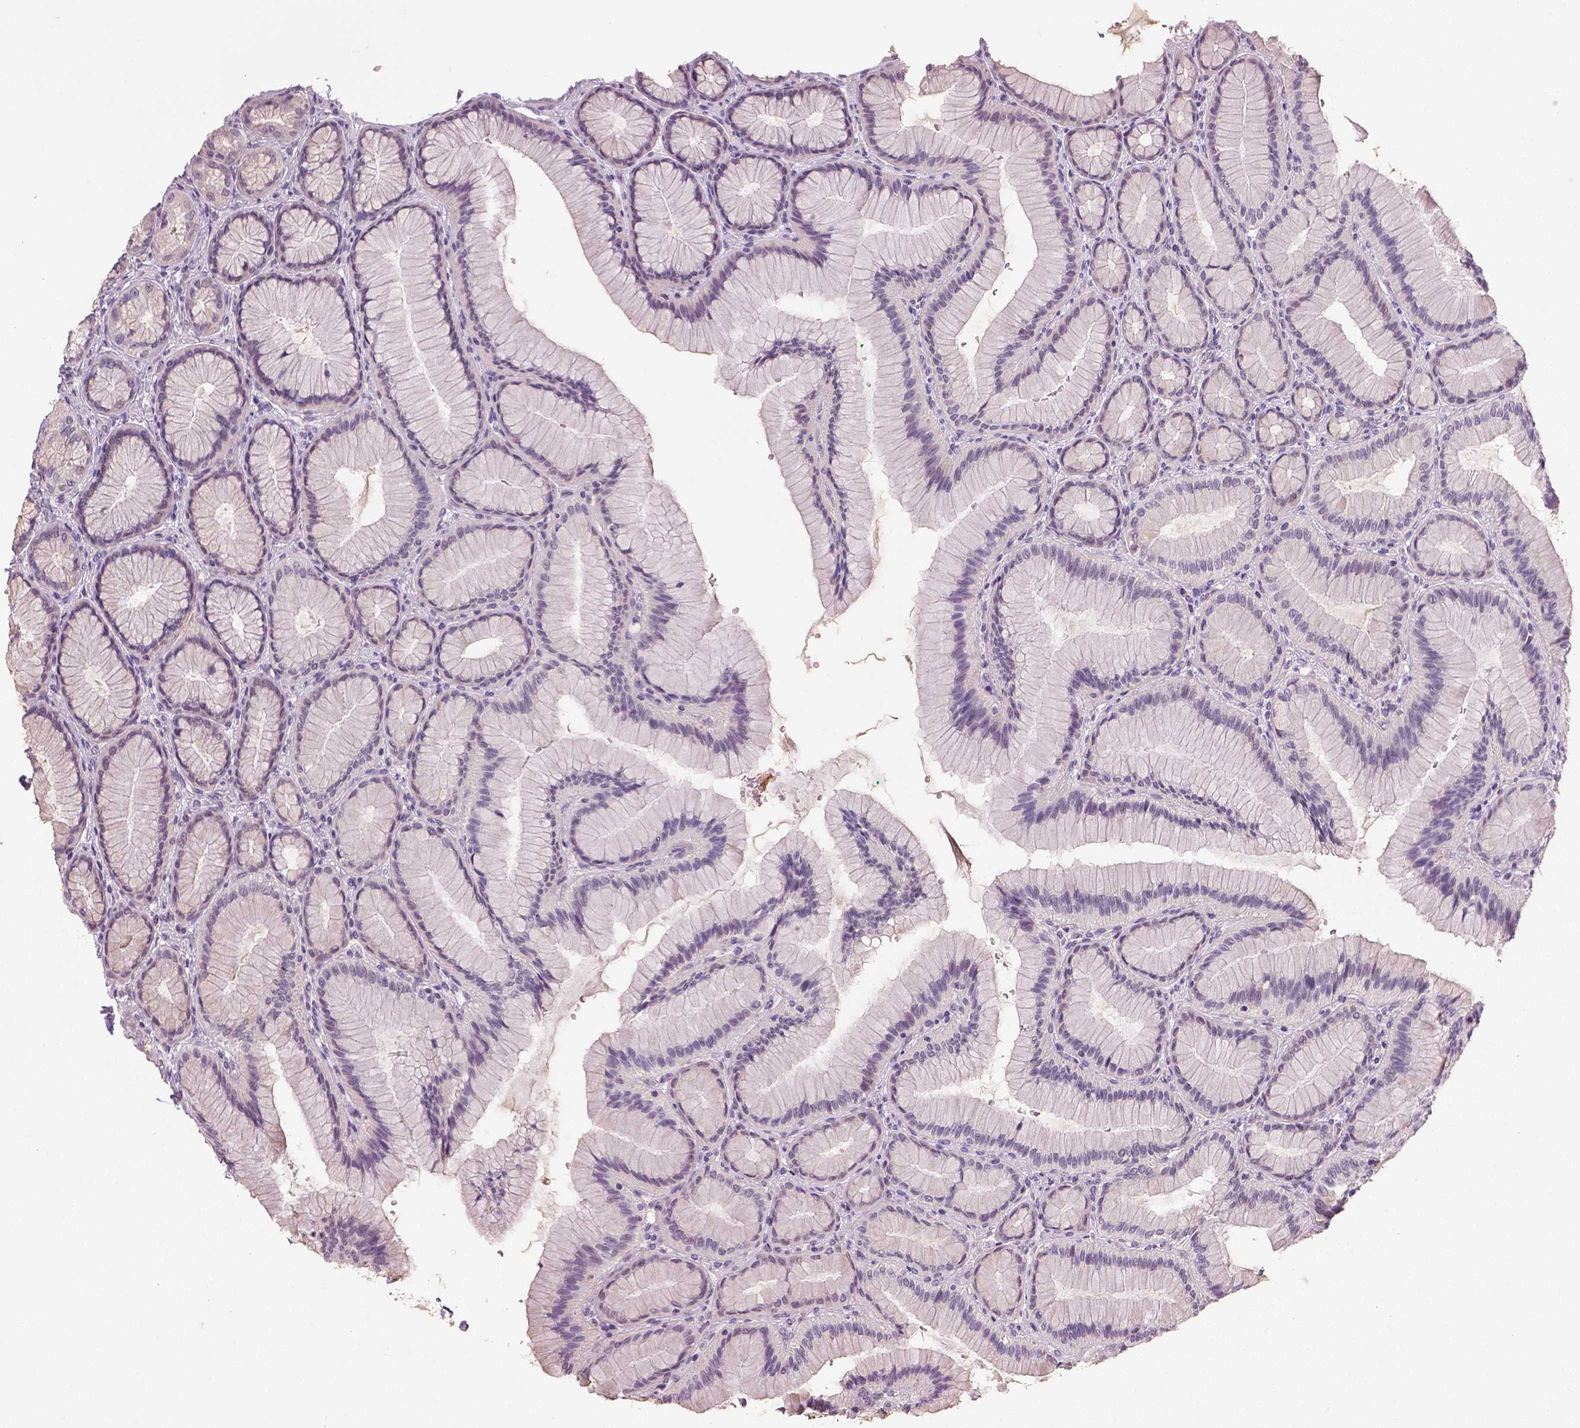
{"staining": {"intensity": "negative", "quantity": "none", "location": "none"}, "tissue": "stomach", "cell_type": "Glandular cells", "image_type": "normal", "snomed": [{"axis": "morphology", "description": "Normal tissue, NOS"}, {"axis": "morphology", "description": "Adenocarcinoma, NOS"}, {"axis": "morphology", "description": "Adenocarcinoma, High grade"}, {"axis": "topography", "description": "Stomach, upper"}, {"axis": "topography", "description": "Stomach"}], "caption": "DAB immunohistochemical staining of benign human stomach demonstrates no significant staining in glandular cells. (Immunohistochemistry (ihc), brightfield microscopy, high magnification).", "gene": "NECAB1", "patient": {"sex": "female", "age": 65}}